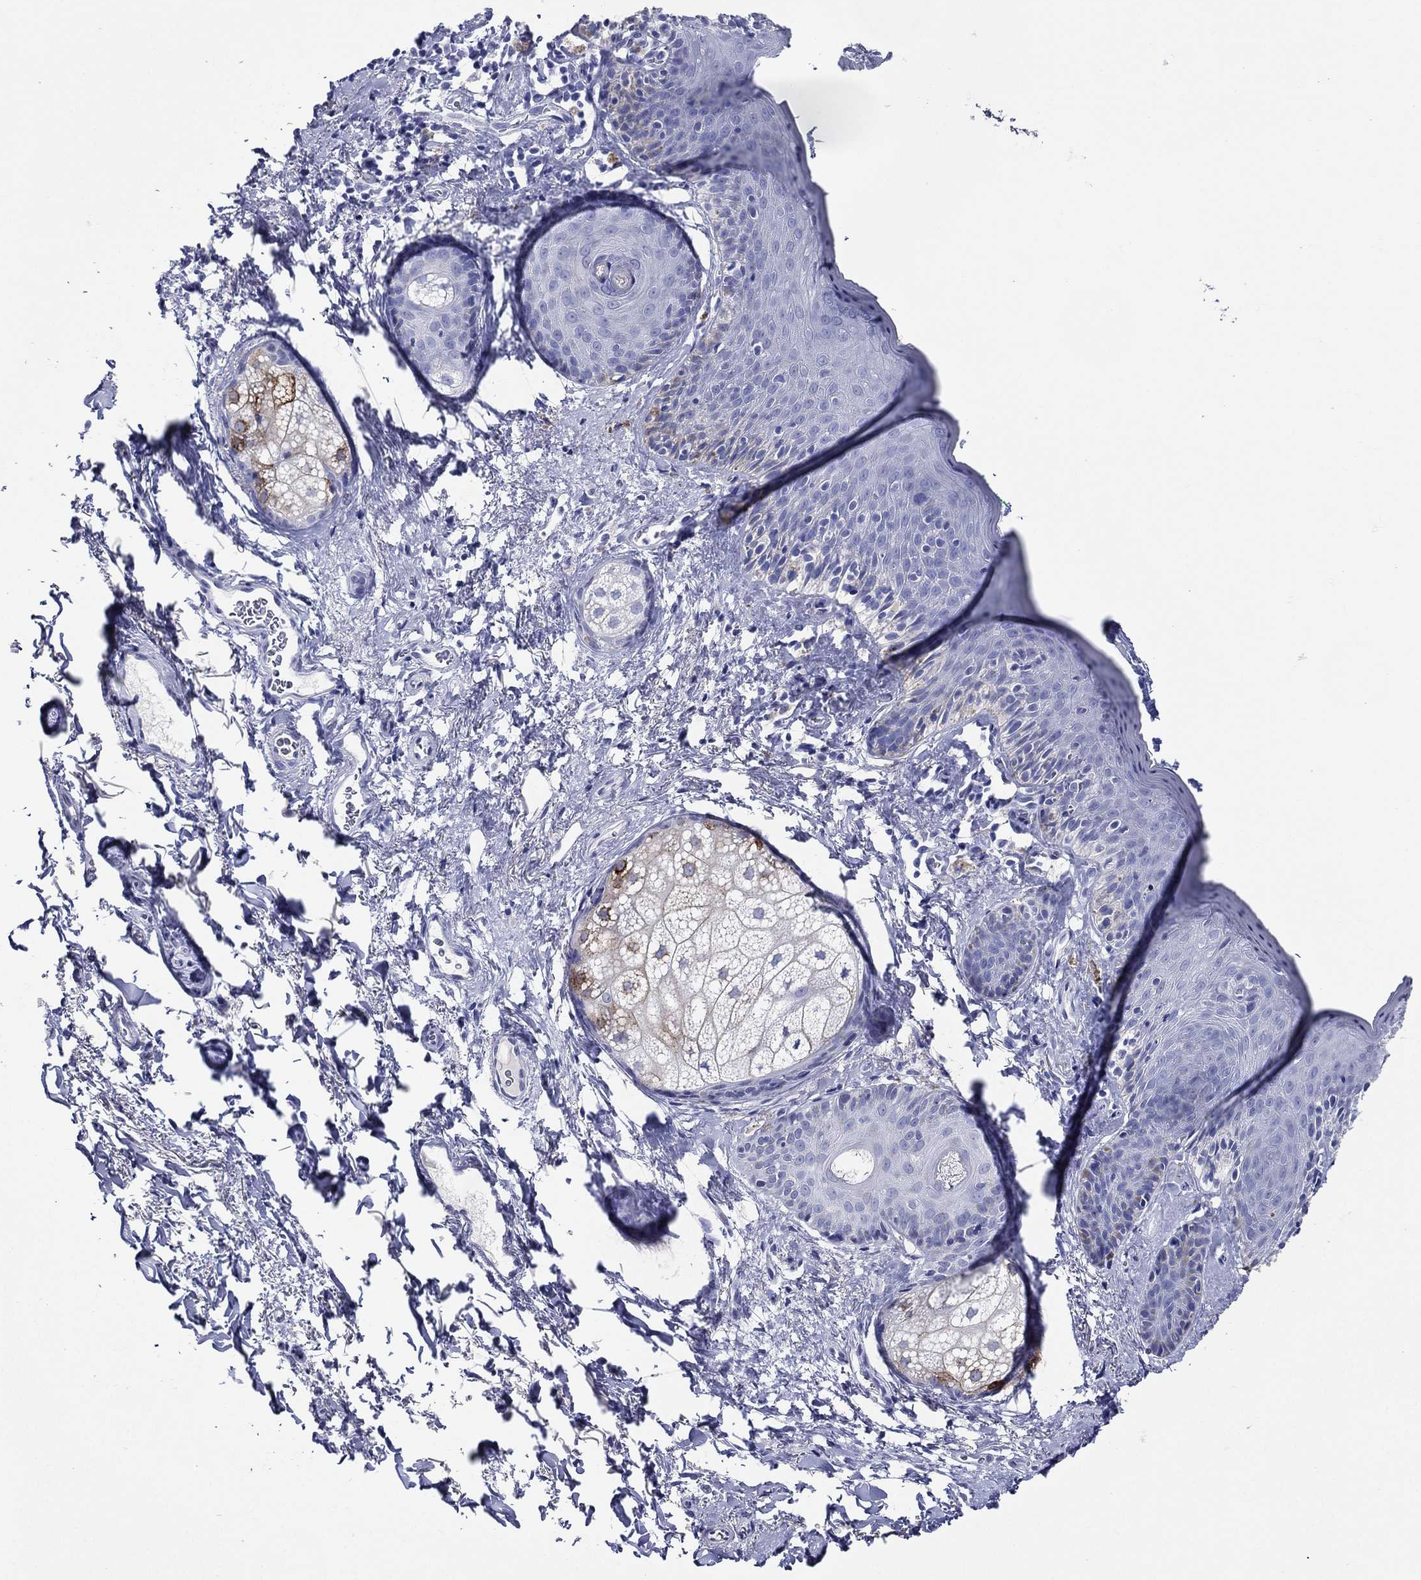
{"staining": {"intensity": "negative", "quantity": "none", "location": "none"}, "tissue": "vagina", "cell_type": "Squamous epithelial cells", "image_type": "normal", "snomed": [{"axis": "morphology", "description": "Normal tissue, NOS"}, {"axis": "topography", "description": "Vagina"}], "caption": "Immunohistochemistry (IHC) of unremarkable human vagina shows no expression in squamous epithelial cells. (DAB IHC, high magnification).", "gene": "ACE2", "patient": {"sex": "female", "age": 66}}